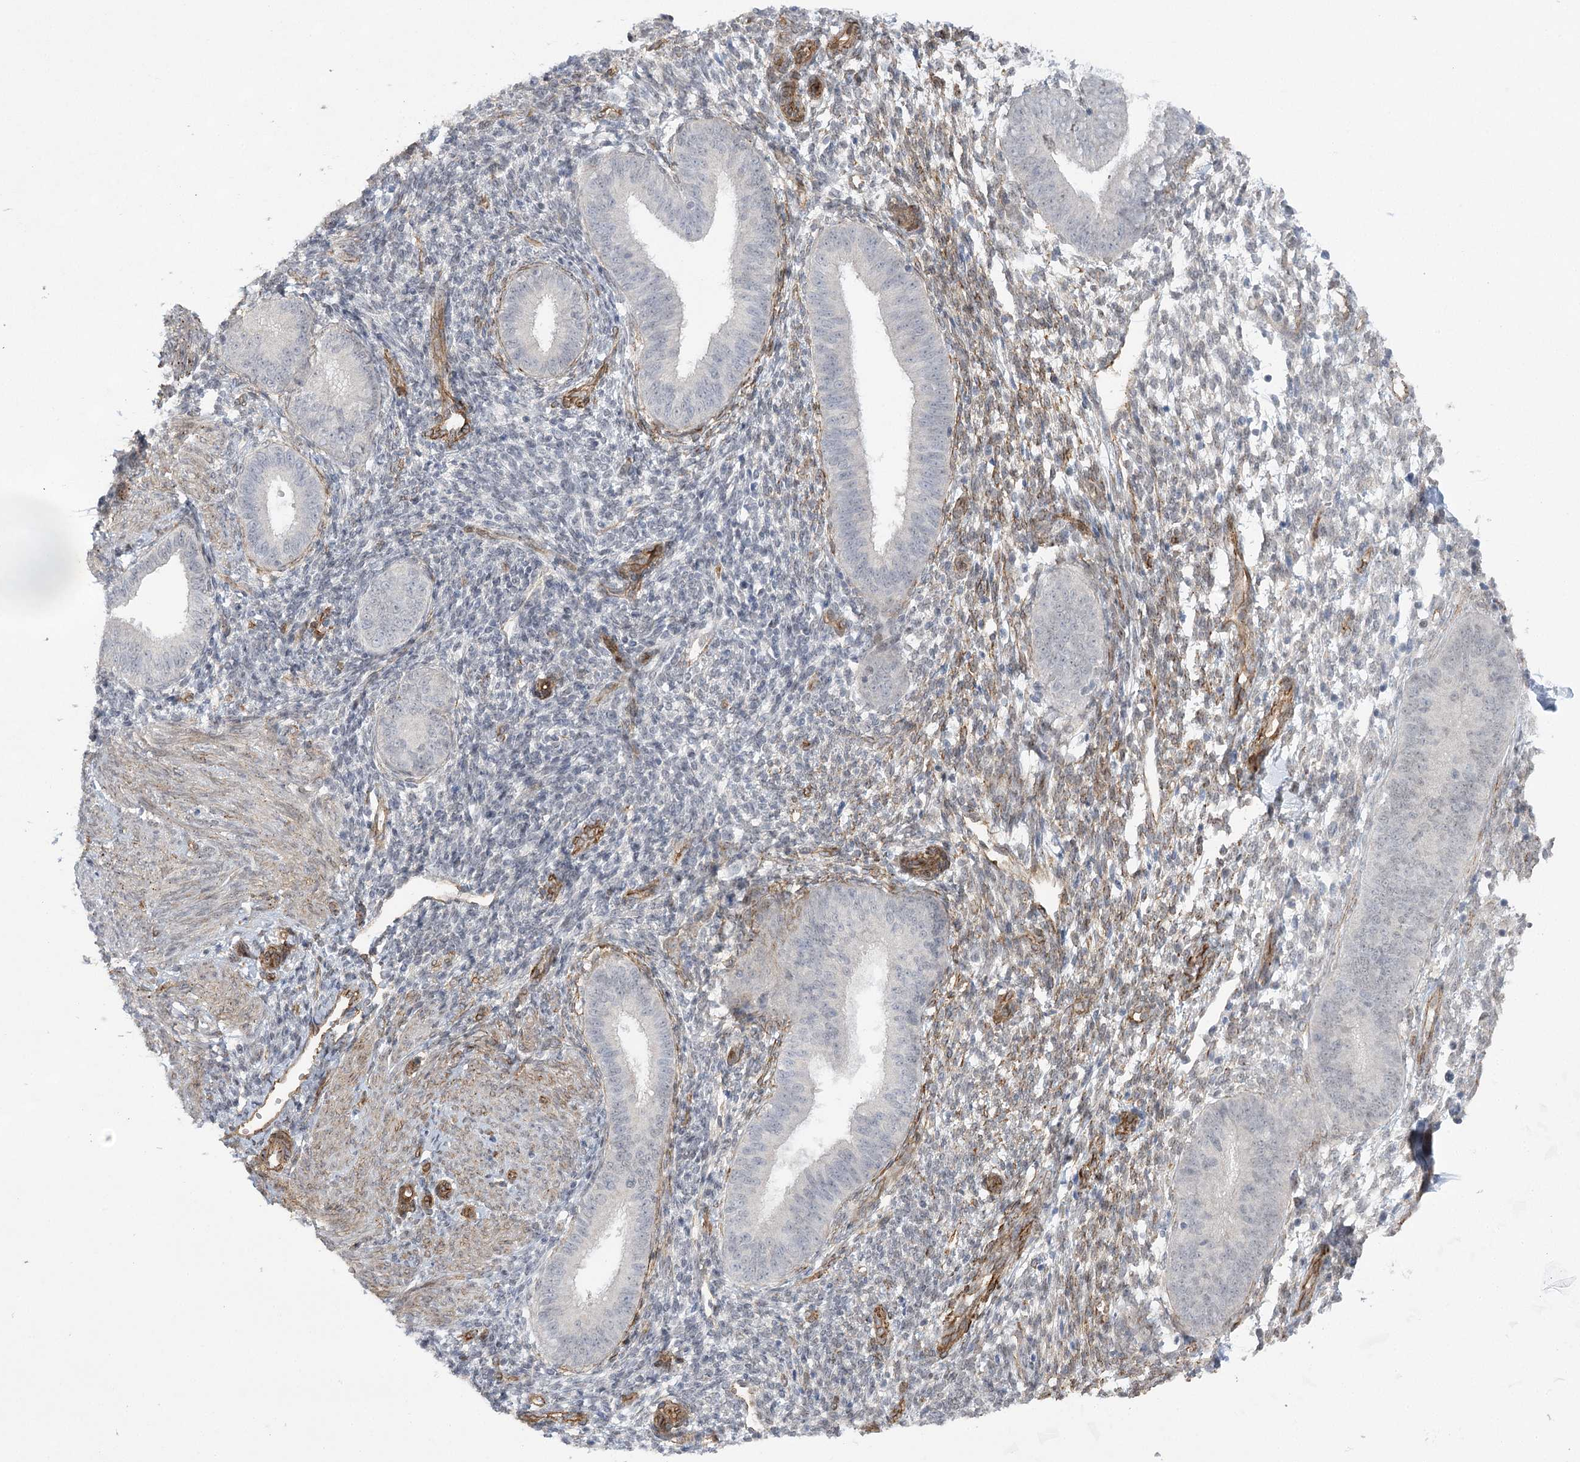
{"staining": {"intensity": "weak", "quantity": "<25%", "location": "cytoplasmic/membranous"}, "tissue": "endometrium", "cell_type": "Cells in endometrial stroma", "image_type": "normal", "snomed": [{"axis": "morphology", "description": "Normal tissue, NOS"}, {"axis": "topography", "description": "Uterus"}, {"axis": "topography", "description": "Endometrium"}], "caption": "The photomicrograph shows no significant positivity in cells in endometrial stroma of endometrium. (Stains: DAB immunohistochemistry (IHC) with hematoxylin counter stain, Microscopy: brightfield microscopy at high magnification).", "gene": "AMTN", "patient": {"sex": "female", "age": 48}}